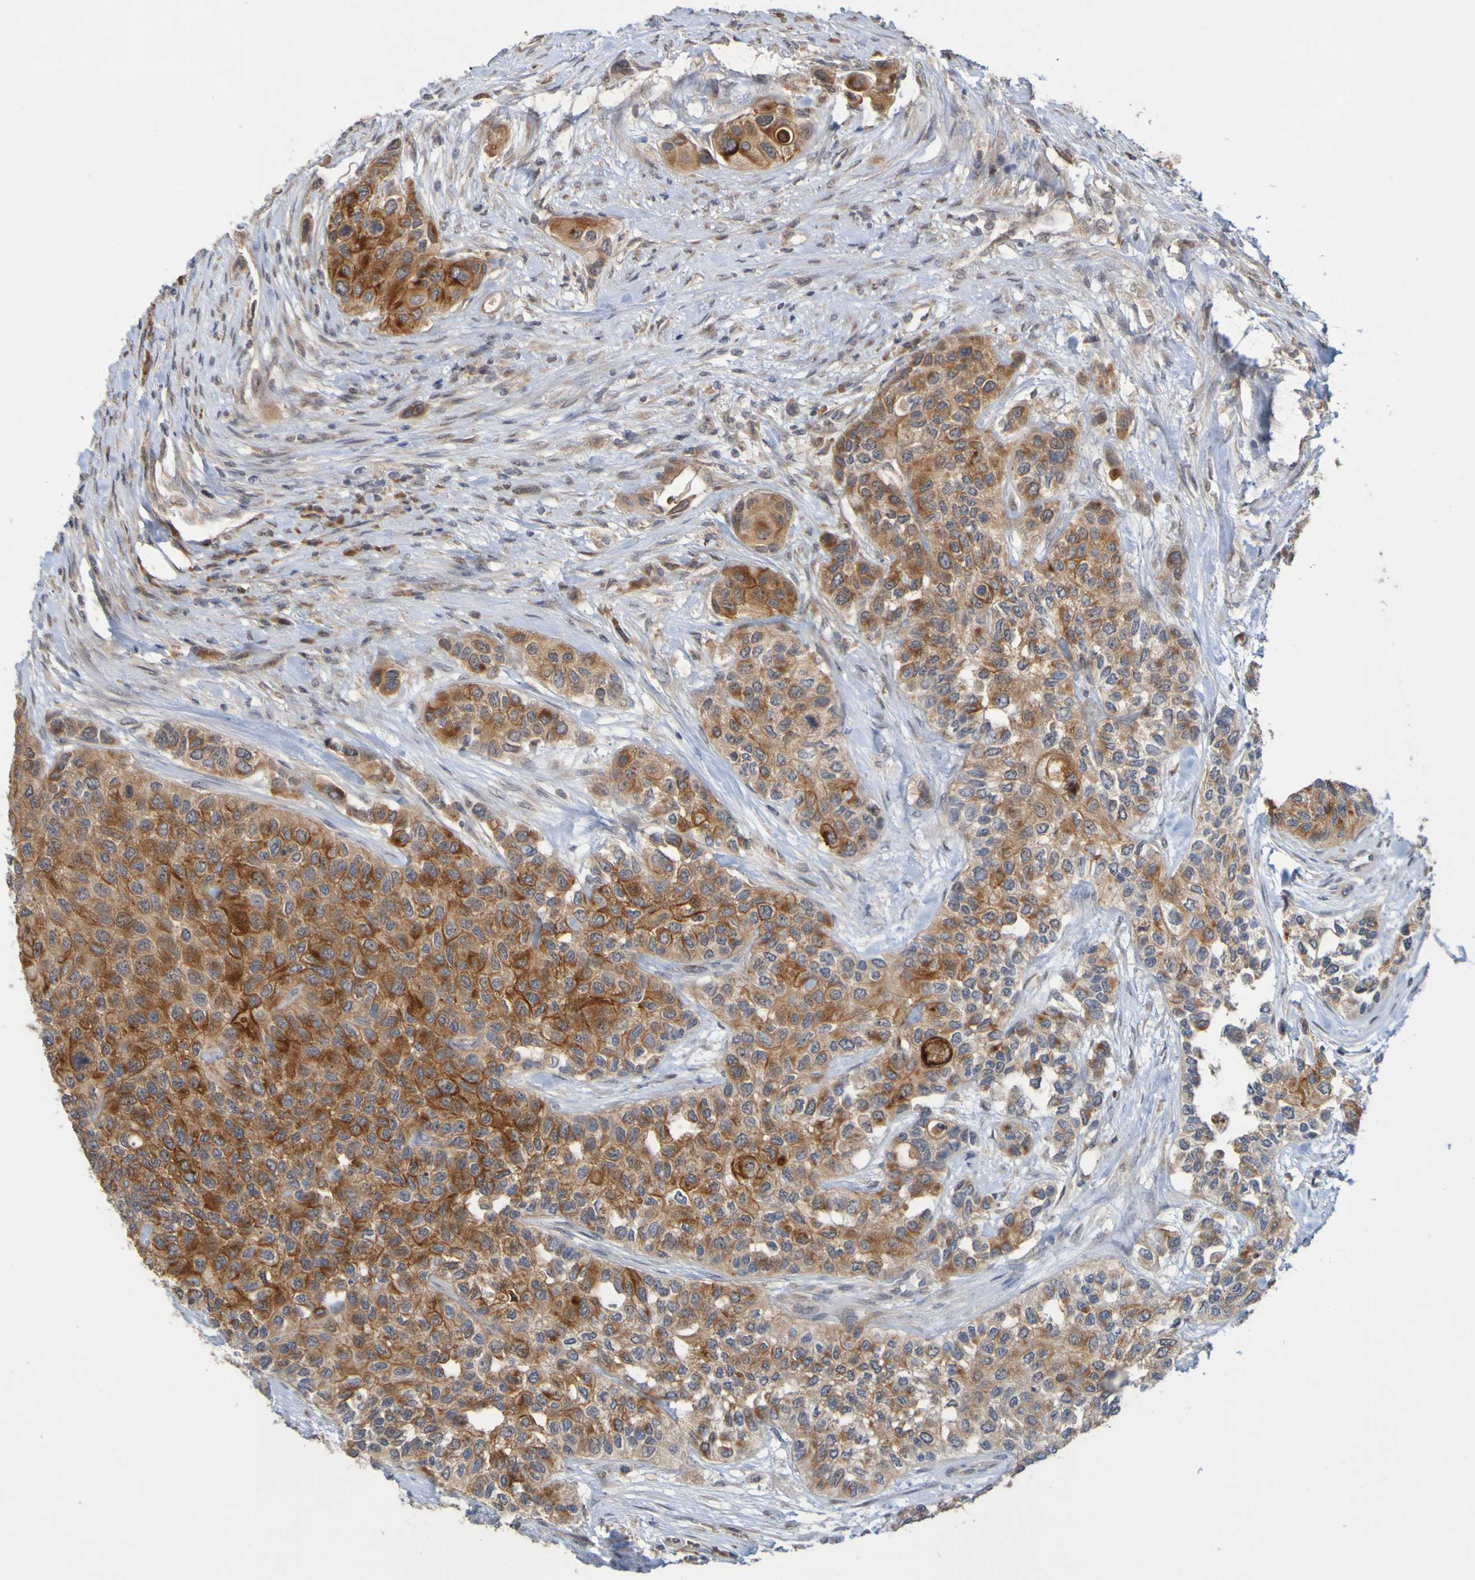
{"staining": {"intensity": "strong", "quantity": ">75%", "location": "cytoplasmic/membranous"}, "tissue": "urothelial cancer", "cell_type": "Tumor cells", "image_type": "cancer", "snomed": [{"axis": "morphology", "description": "Urothelial carcinoma, High grade"}, {"axis": "topography", "description": "Urinary bladder"}], "caption": "Tumor cells reveal high levels of strong cytoplasmic/membranous expression in about >75% of cells in urothelial carcinoma (high-grade).", "gene": "TMBIM1", "patient": {"sex": "female", "age": 56}}